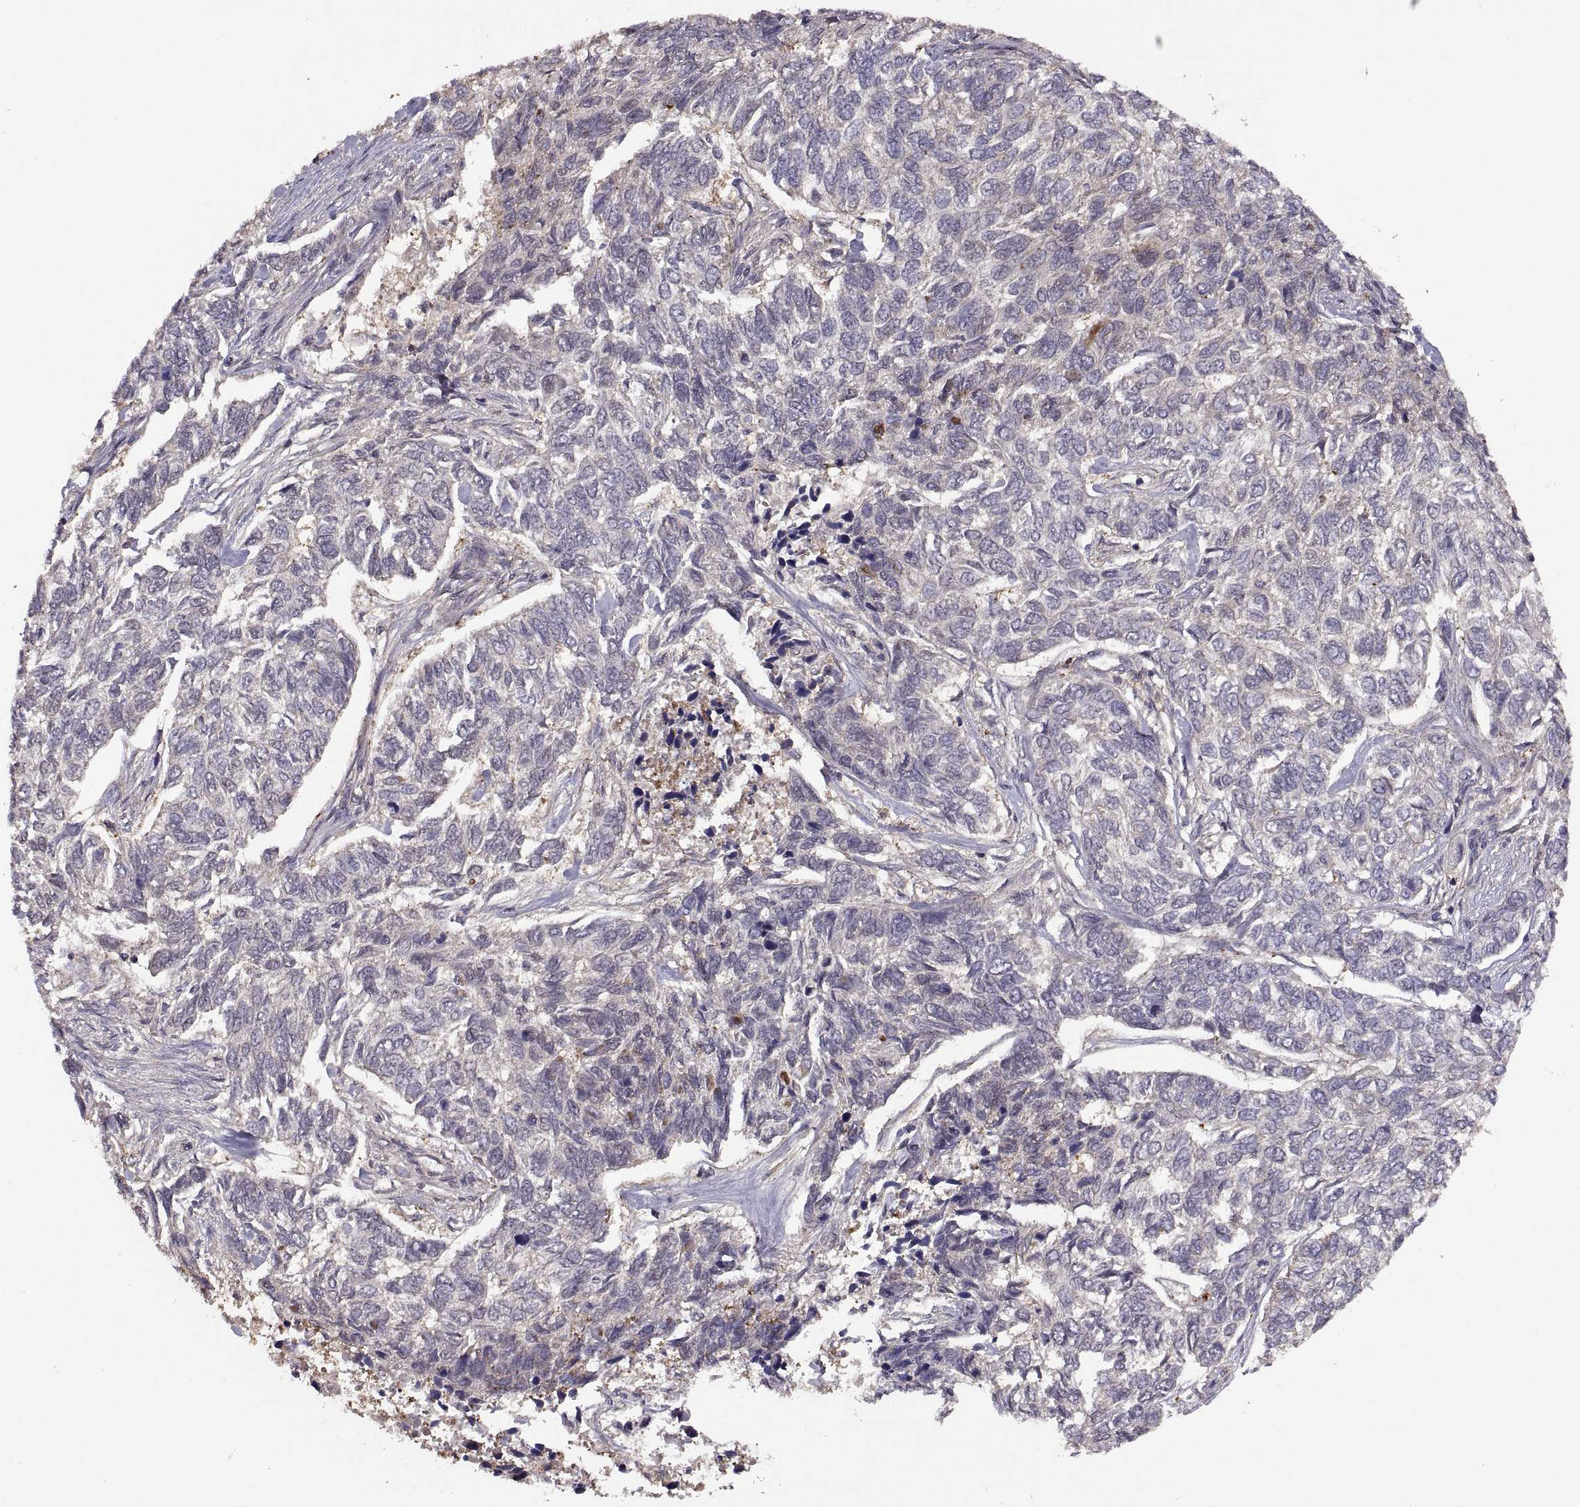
{"staining": {"intensity": "negative", "quantity": "none", "location": "none"}, "tissue": "skin cancer", "cell_type": "Tumor cells", "image_type": "cancer", "snomed": [{"axis": "morphology", "description": "Basal cell carcinoma"}, {"axis": "topography", "description": "Skin"}], "caption": "High power microscopy photomicrograph of an immunohistochemistry (IHC) photomicrograph of skin cancer (basal cell carcinoma), revealing no significant staining in tumor cells.", "gene": "NMNAT2", "patient": {"sex": "female", "age": 65}}